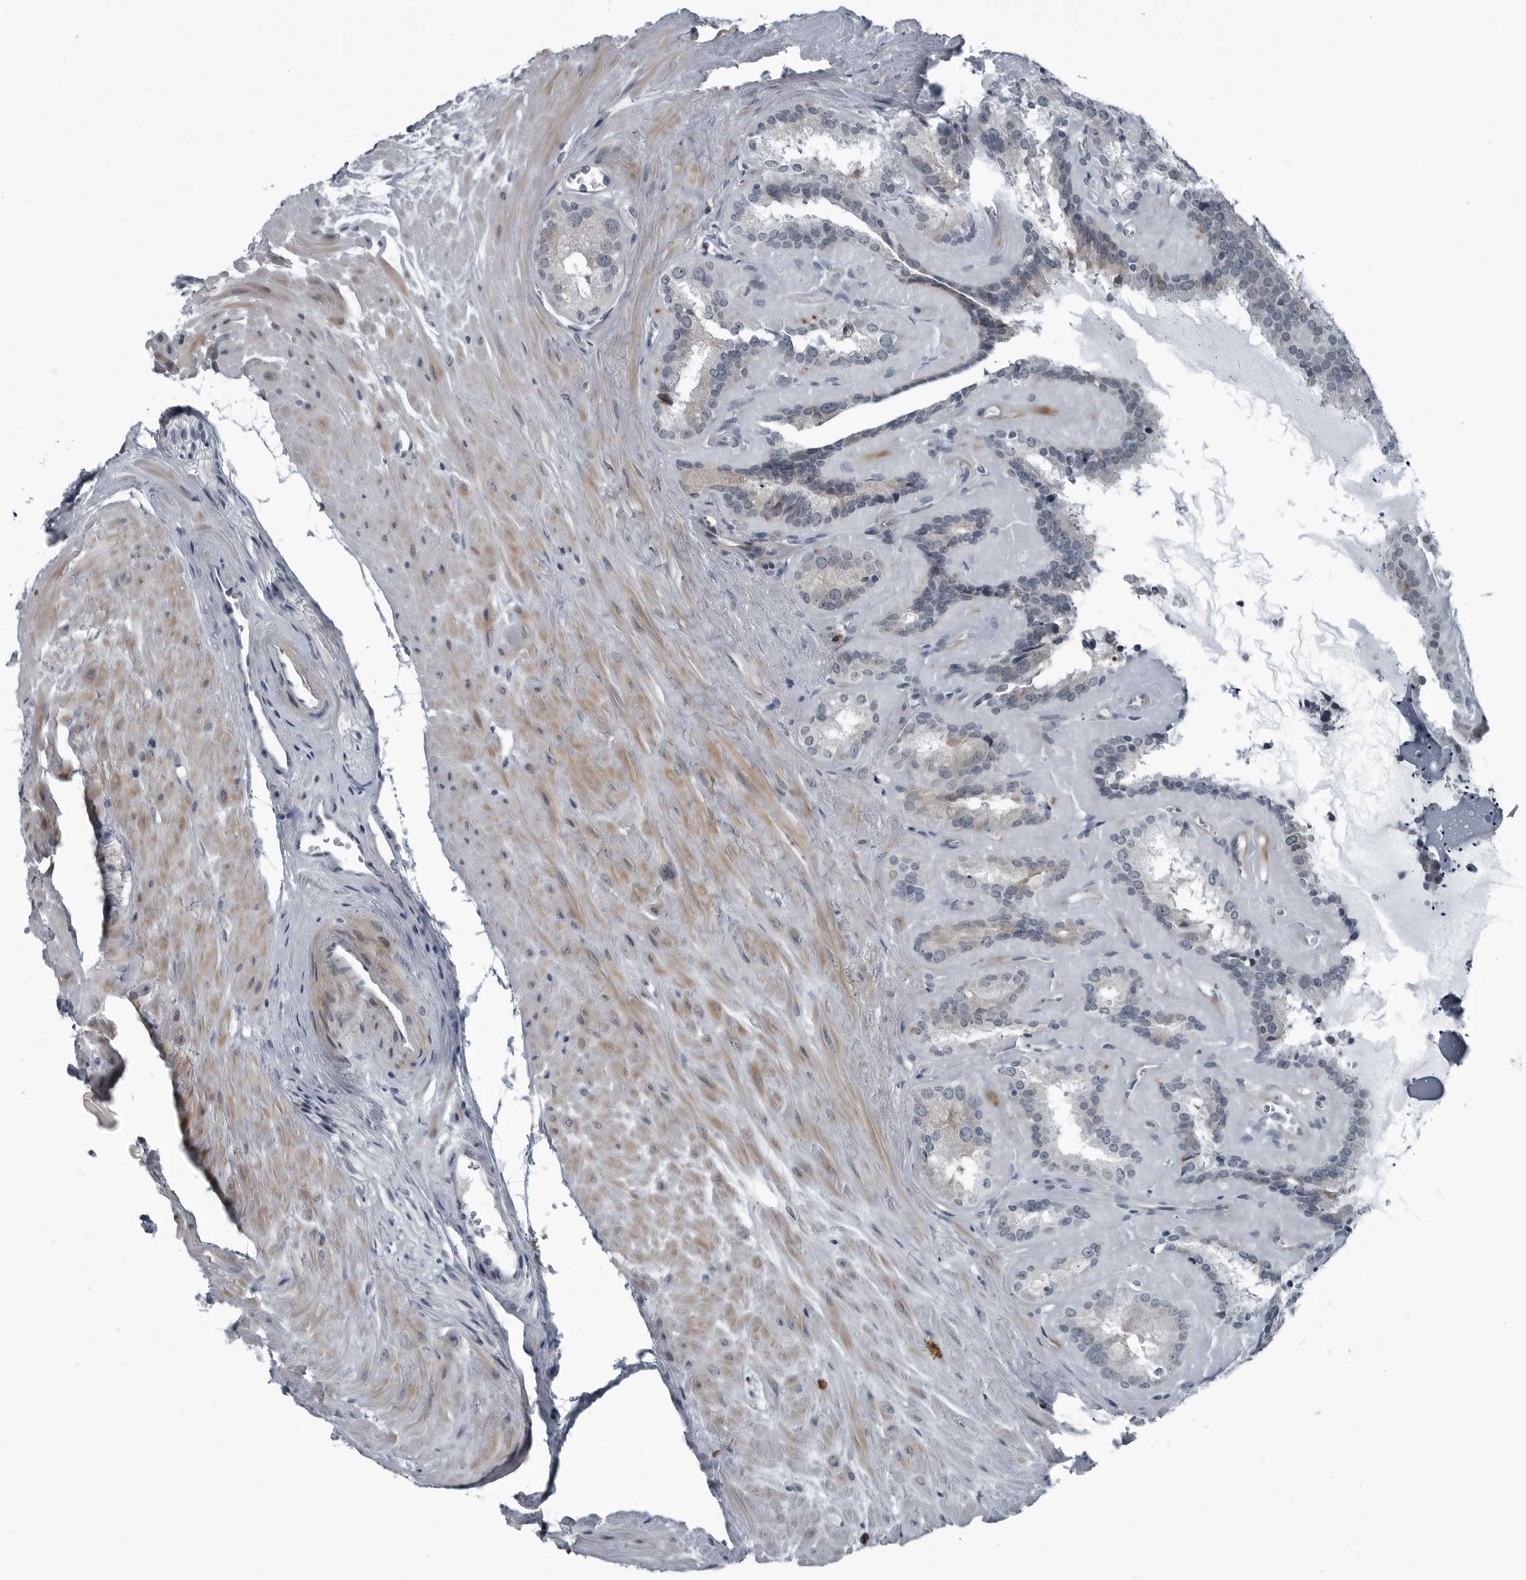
{"staining": {"intensity": "weak", "quantity": "<25%", "location": "cytoplasmic/membranous"}, "tissue": "seminal vesicle", "cell_type": "Glandular cells", "image_type": "normal", "snomed": [{"axis": "morphology", "description": "Normal tissue, NOS"}, {"axis": "topography", "description": "Prostate"}, {"axis": "topography", "description": "Seminal veicle"}], "caption": "Glandular cells show no significant protein staining in unremarkable seminal vesicle. (Brightfield microscopy of DAB (3,3'-diaminobenzidine) immunohistochemistry at high magnification).", "gene": "DNAAF11", "patient": {"sex": "male", "age": 59}}